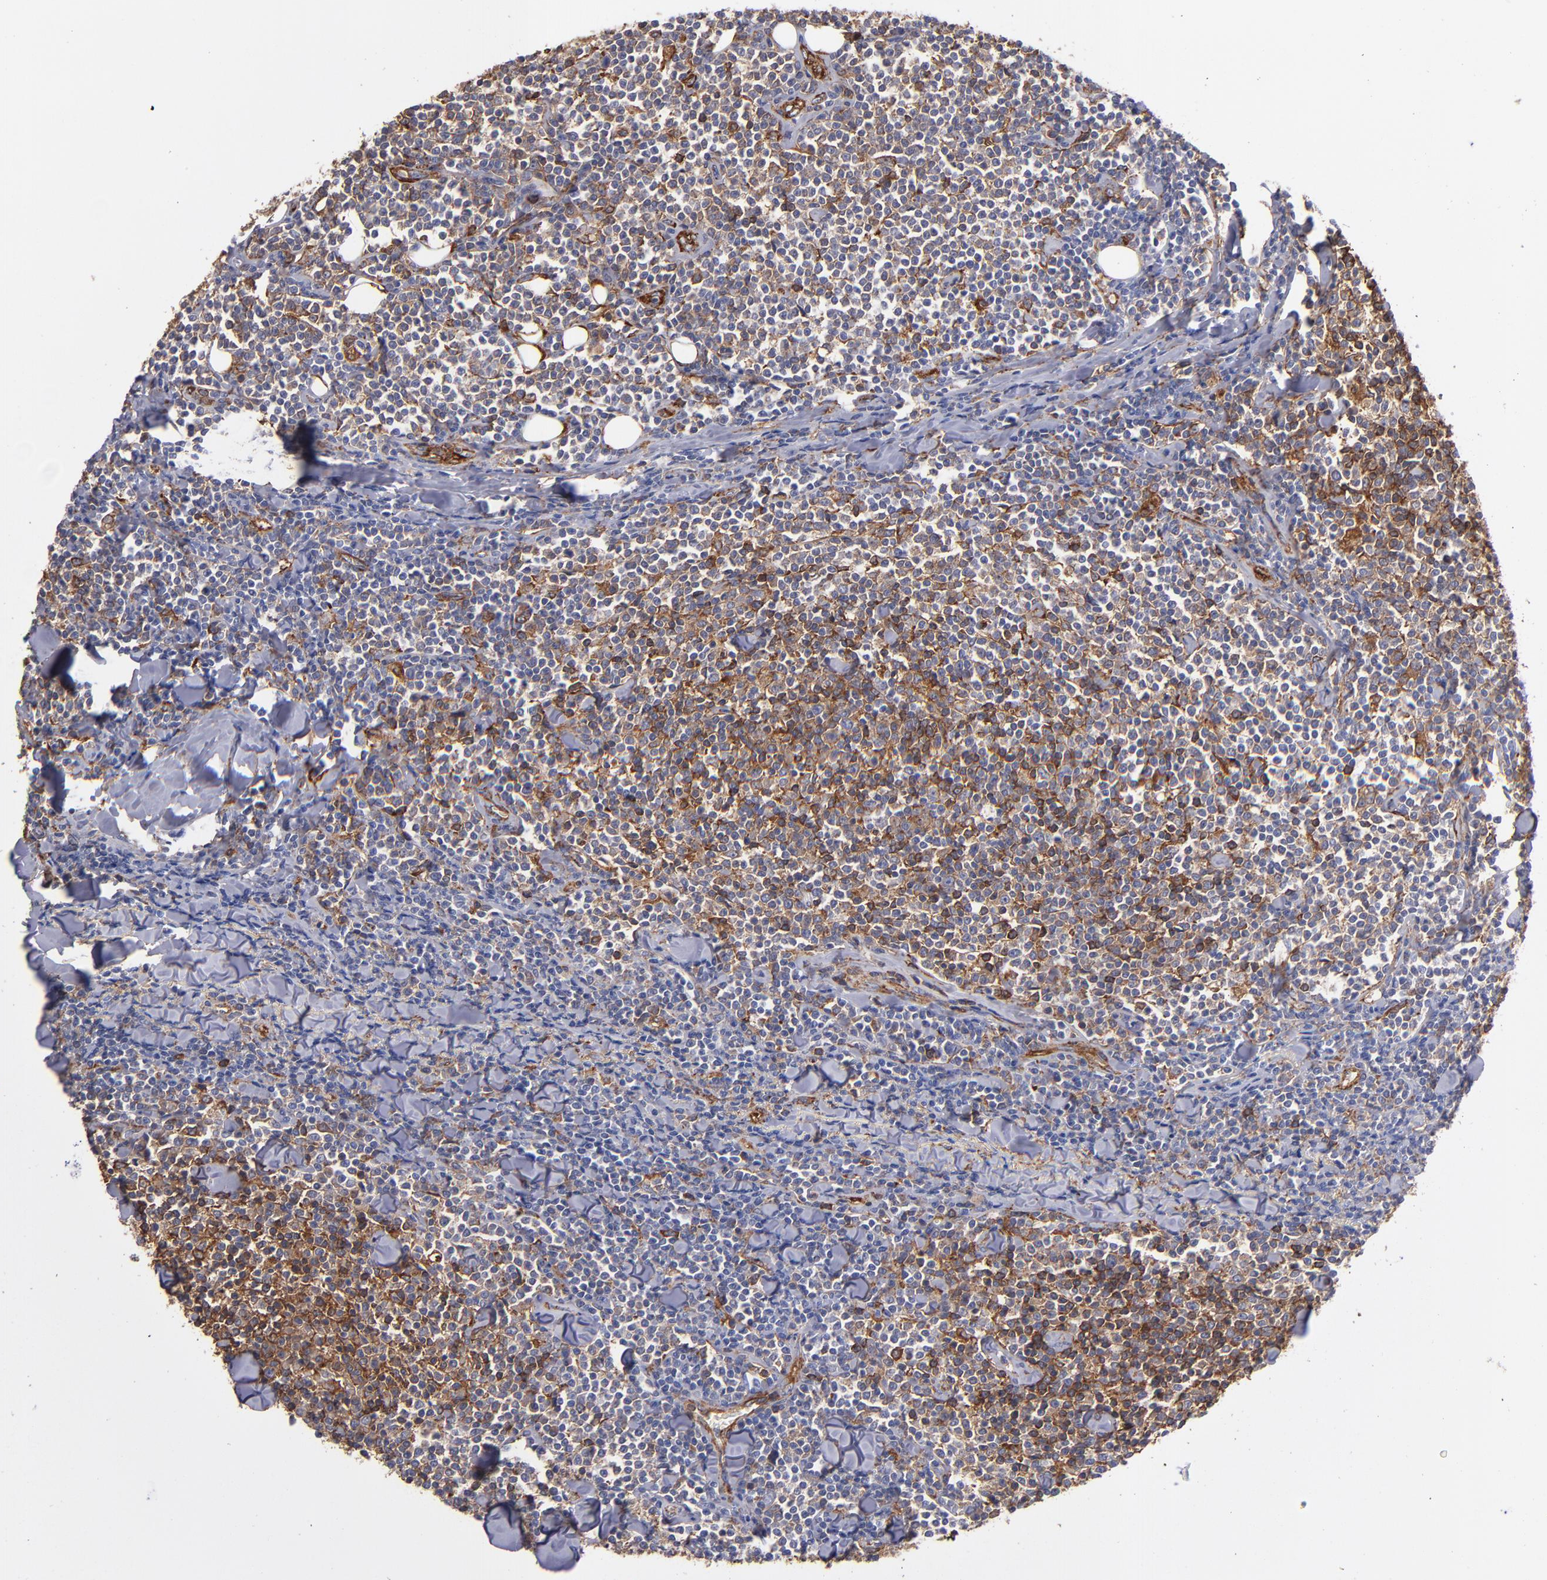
{"staining": {"intensity": "moderate", "quantity": "<25%", "location": "cytoplasmic/membranous"}, "tissue": "lymphoma", "cell_type": "Tumor cells", "image_type": "cancer", "snomed": [{"axis": "morphology", "description": "Malignant lymphoma, non-Hodgkin's type, Low grade"}, {"axis": "topography", "description": "Soft tissue"}], "caption": "Lymphoma tissue displays moderate cytoplasmic/membranous staining in about <25% of tumor cells, visualized by immunohistochemistry. Ihc stains the protein of interest in brown and the nuclei are stained blue.", "gene": "MVP", "patient": {"sex": "male", "age": 92}}